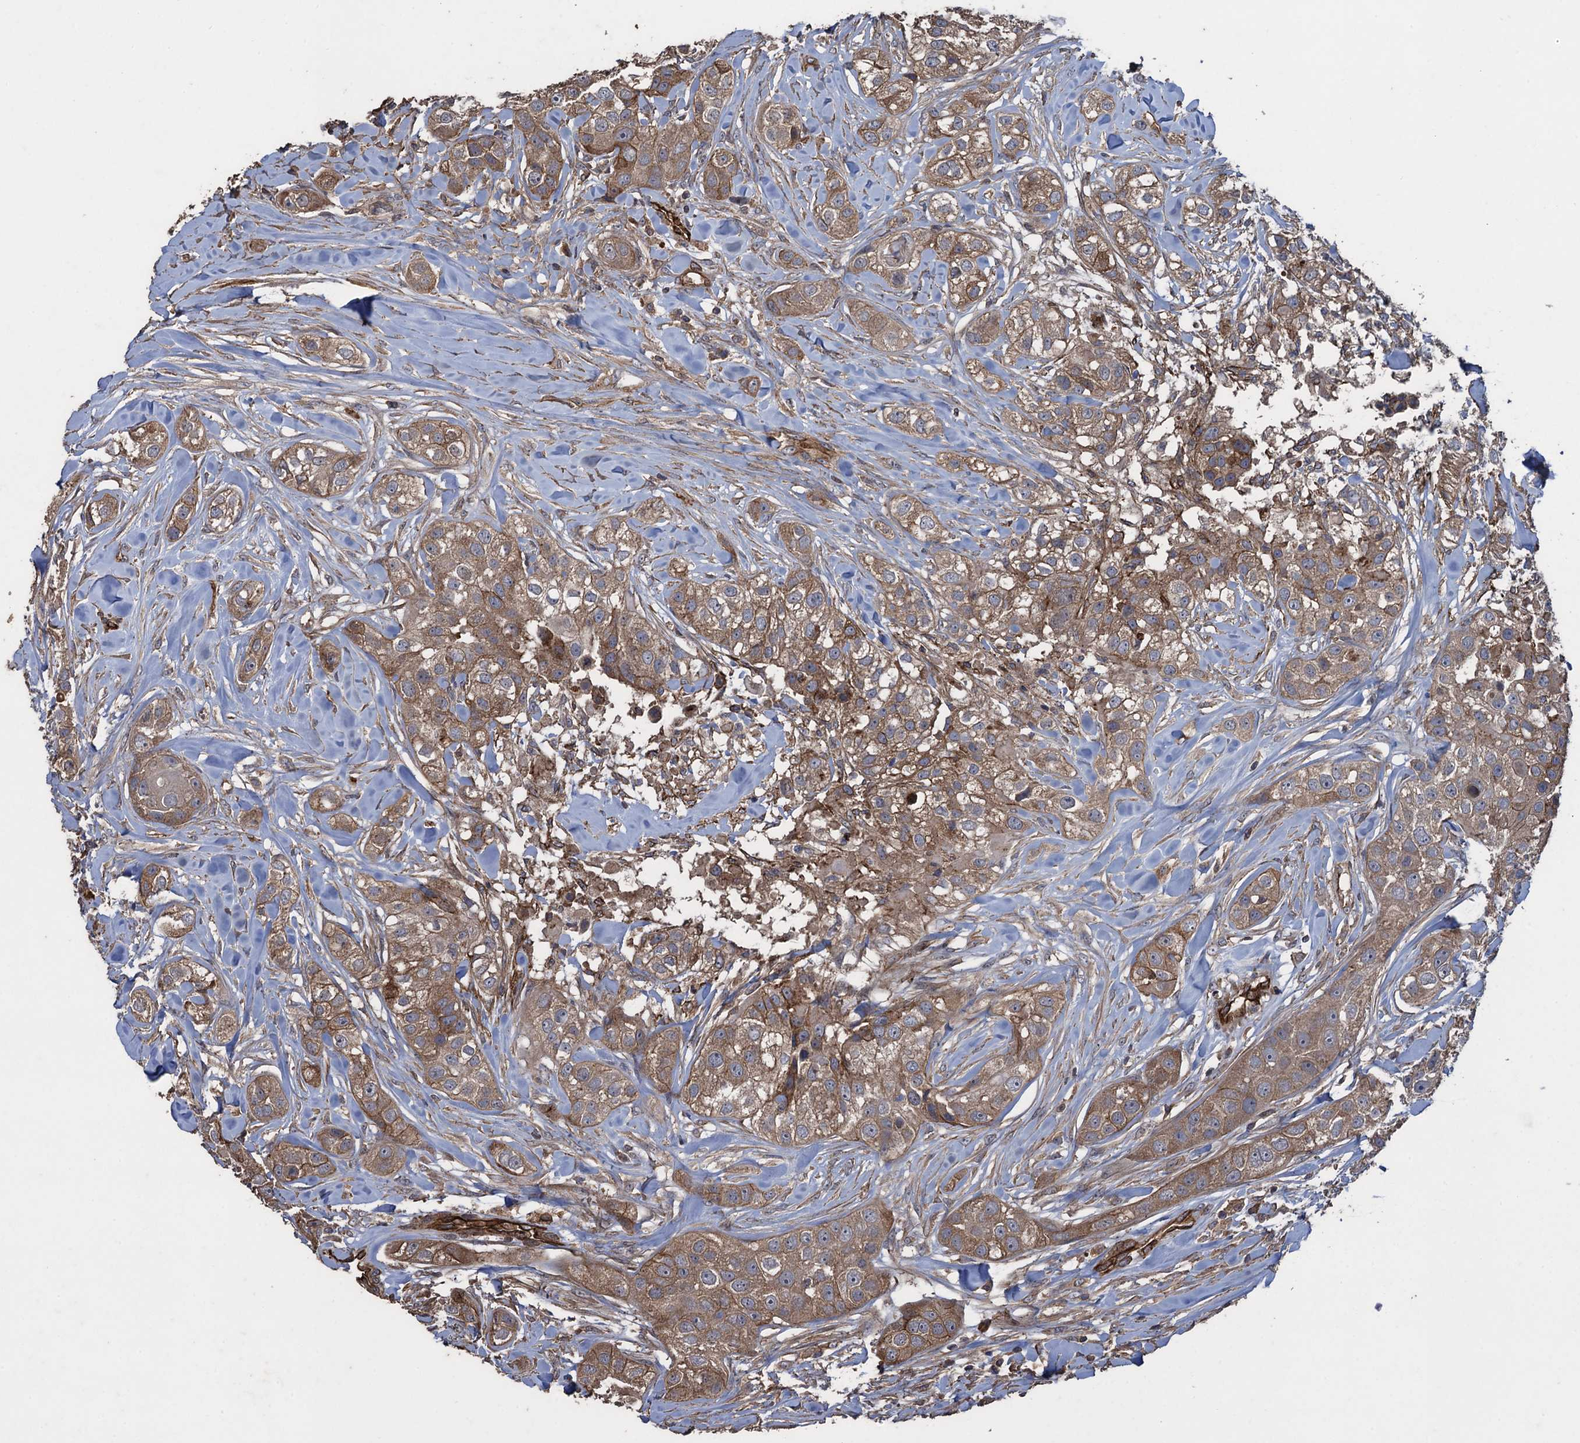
{"staining": {"intensity": "moderate", "quantity": ">75%", "location": "cytoplasmic/membranous"}, "tissue": "head and neck cancer", "cell_type": "Tumor cells", "image_type": "cancer", "snomed": [{"axis": "morphology", "description": "Normal tissue, NOS"}, {"axis": "morphology", "description": "Squamous cell carcinoma, NOS"}, {"axis": "topography", "description": "Skeletal muscle"}, {"axis": "topography", "description": "Head-Neck"}], "caption": "High-power microscopy captured an immunohistochemistry (IHC) micrograph of squamous cell carcinoma (head and neck), revealing moderate cytoplasmic/membranous positivity in approximately >75% of tumor cells.", "gene": "TXNDC11", "patient": {"sex": "male", "age": 51}}